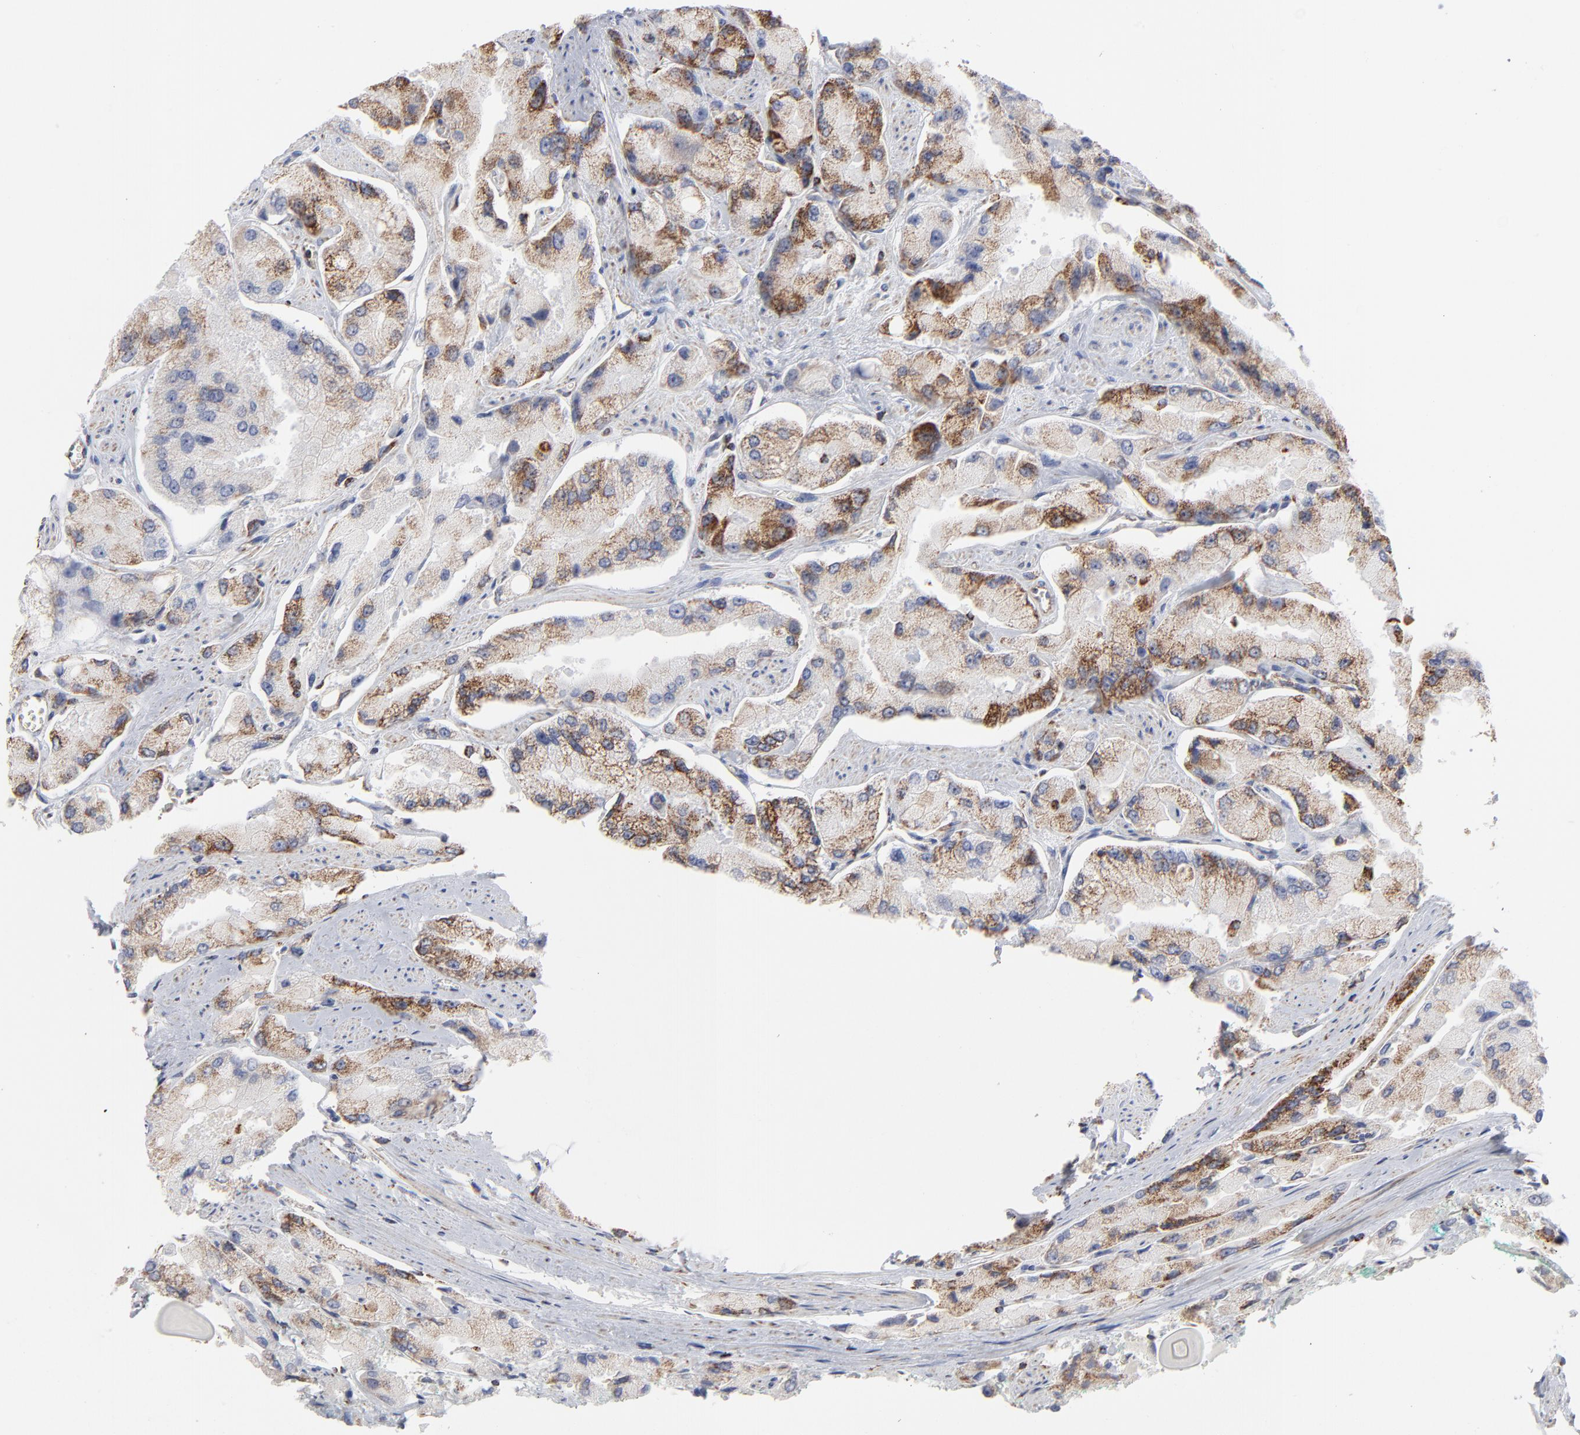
{"staining": {"intensity": "moderate", "quantity": "25%-75%", "location": "cytoplasmic/membranous"}, "tissue": "prostate cancer", "cell_type": "Tumor cells", "image_type": "cancer", "snomed": [{"axis": "morphology", "description": "Adenocarcinoma, High grade"}, {"axis": "topography", "description": "Prostate"}], "caption": "High-grade adenocarcinoma (prostate) stained for a protein (brown) shows moderate cytoplasmic/membranous positive staining in approximately 25%-75% of tumor cells.", "gene": "ASB3", "patient": {"sex": "male", "age": 58}}